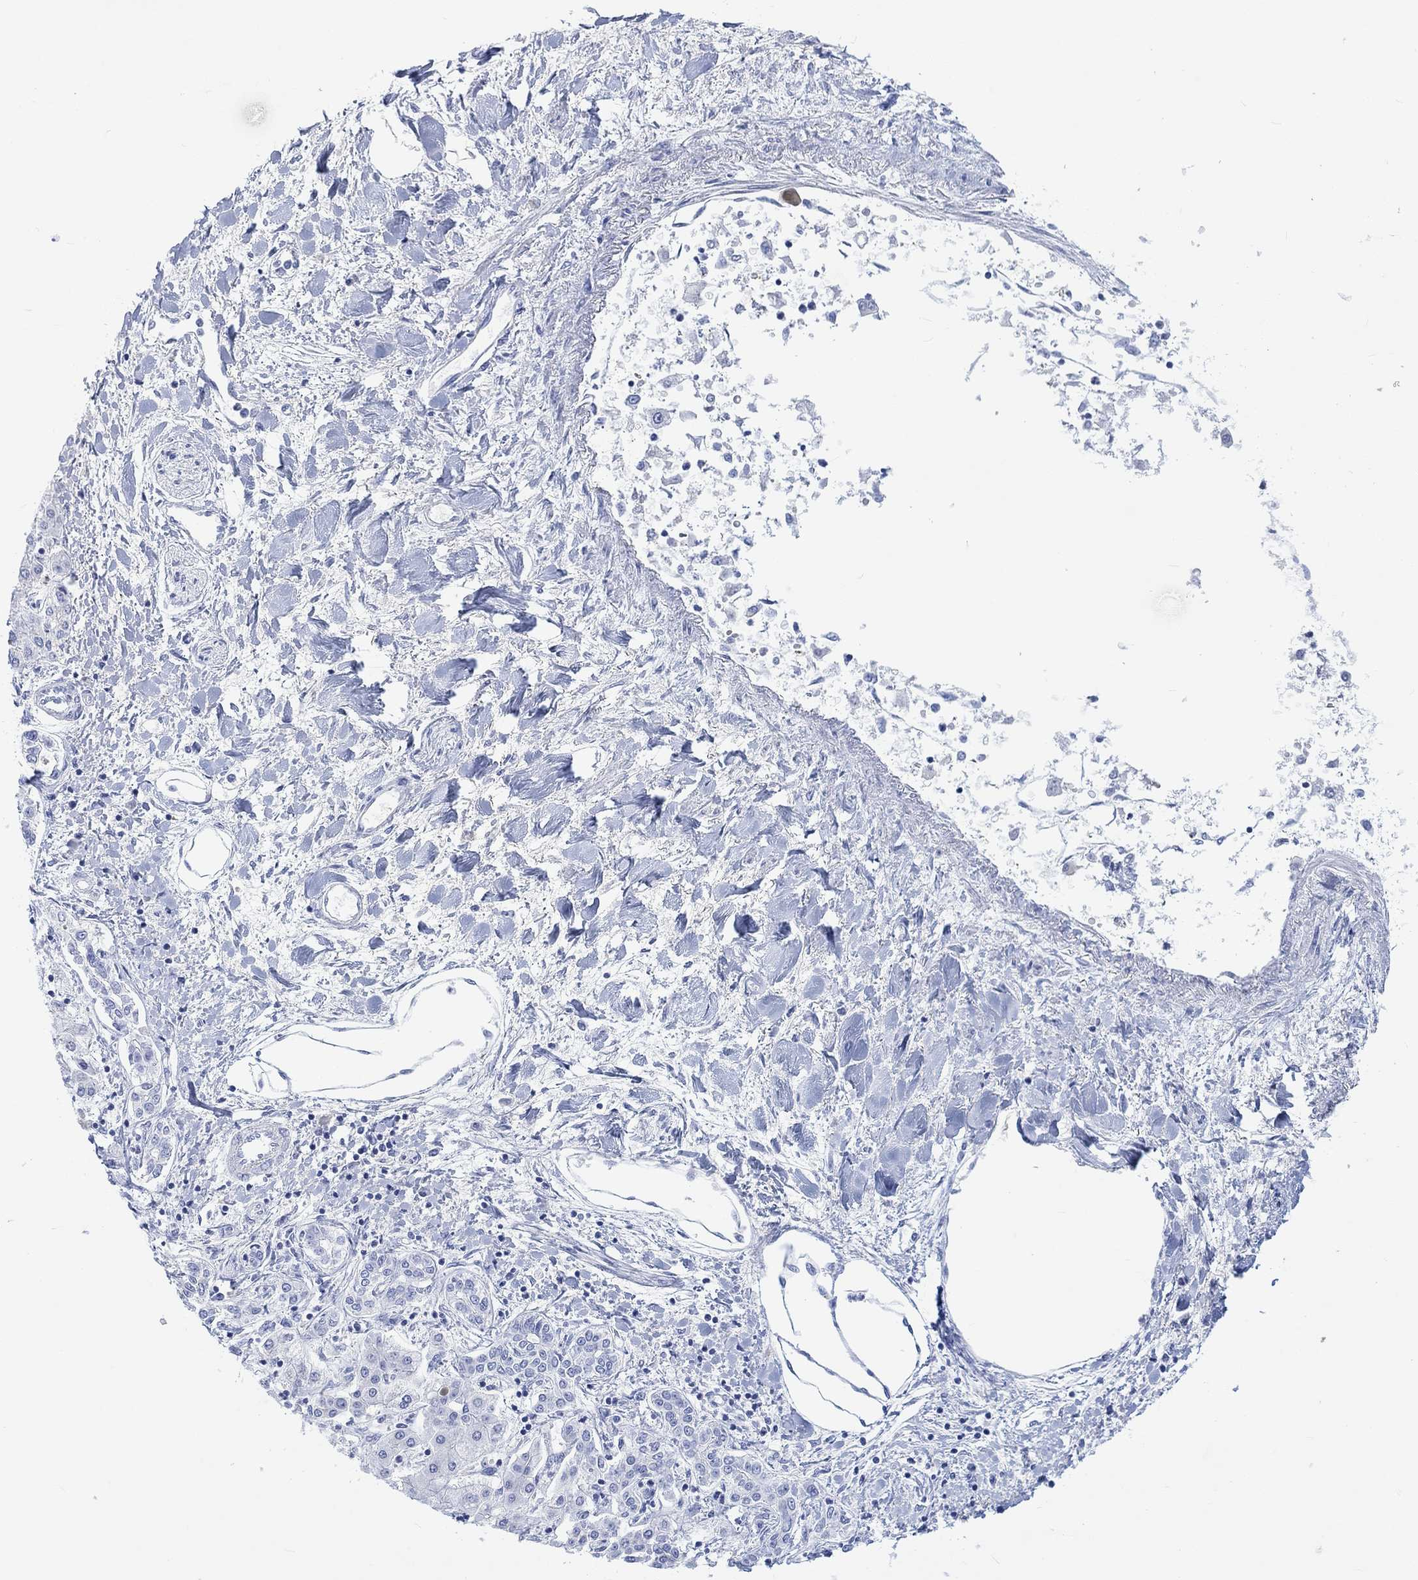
{"staining": {"intensity": "negative", "quantity": "none", "location": "none"}, "tissue": "liver cancer", "cell_type": "Tumor cells", "image_type": "cancer", "snomed": [{"axis": "morphology", "description": "Cholangiocarcinoma"}, {"axis": "topography", "description": "Liver"}], "caption": "Tumor cells are negative for protein expression in human liver cancer.", "gene": "CALCA", "patient": {"sex": "female", "age": 64}}